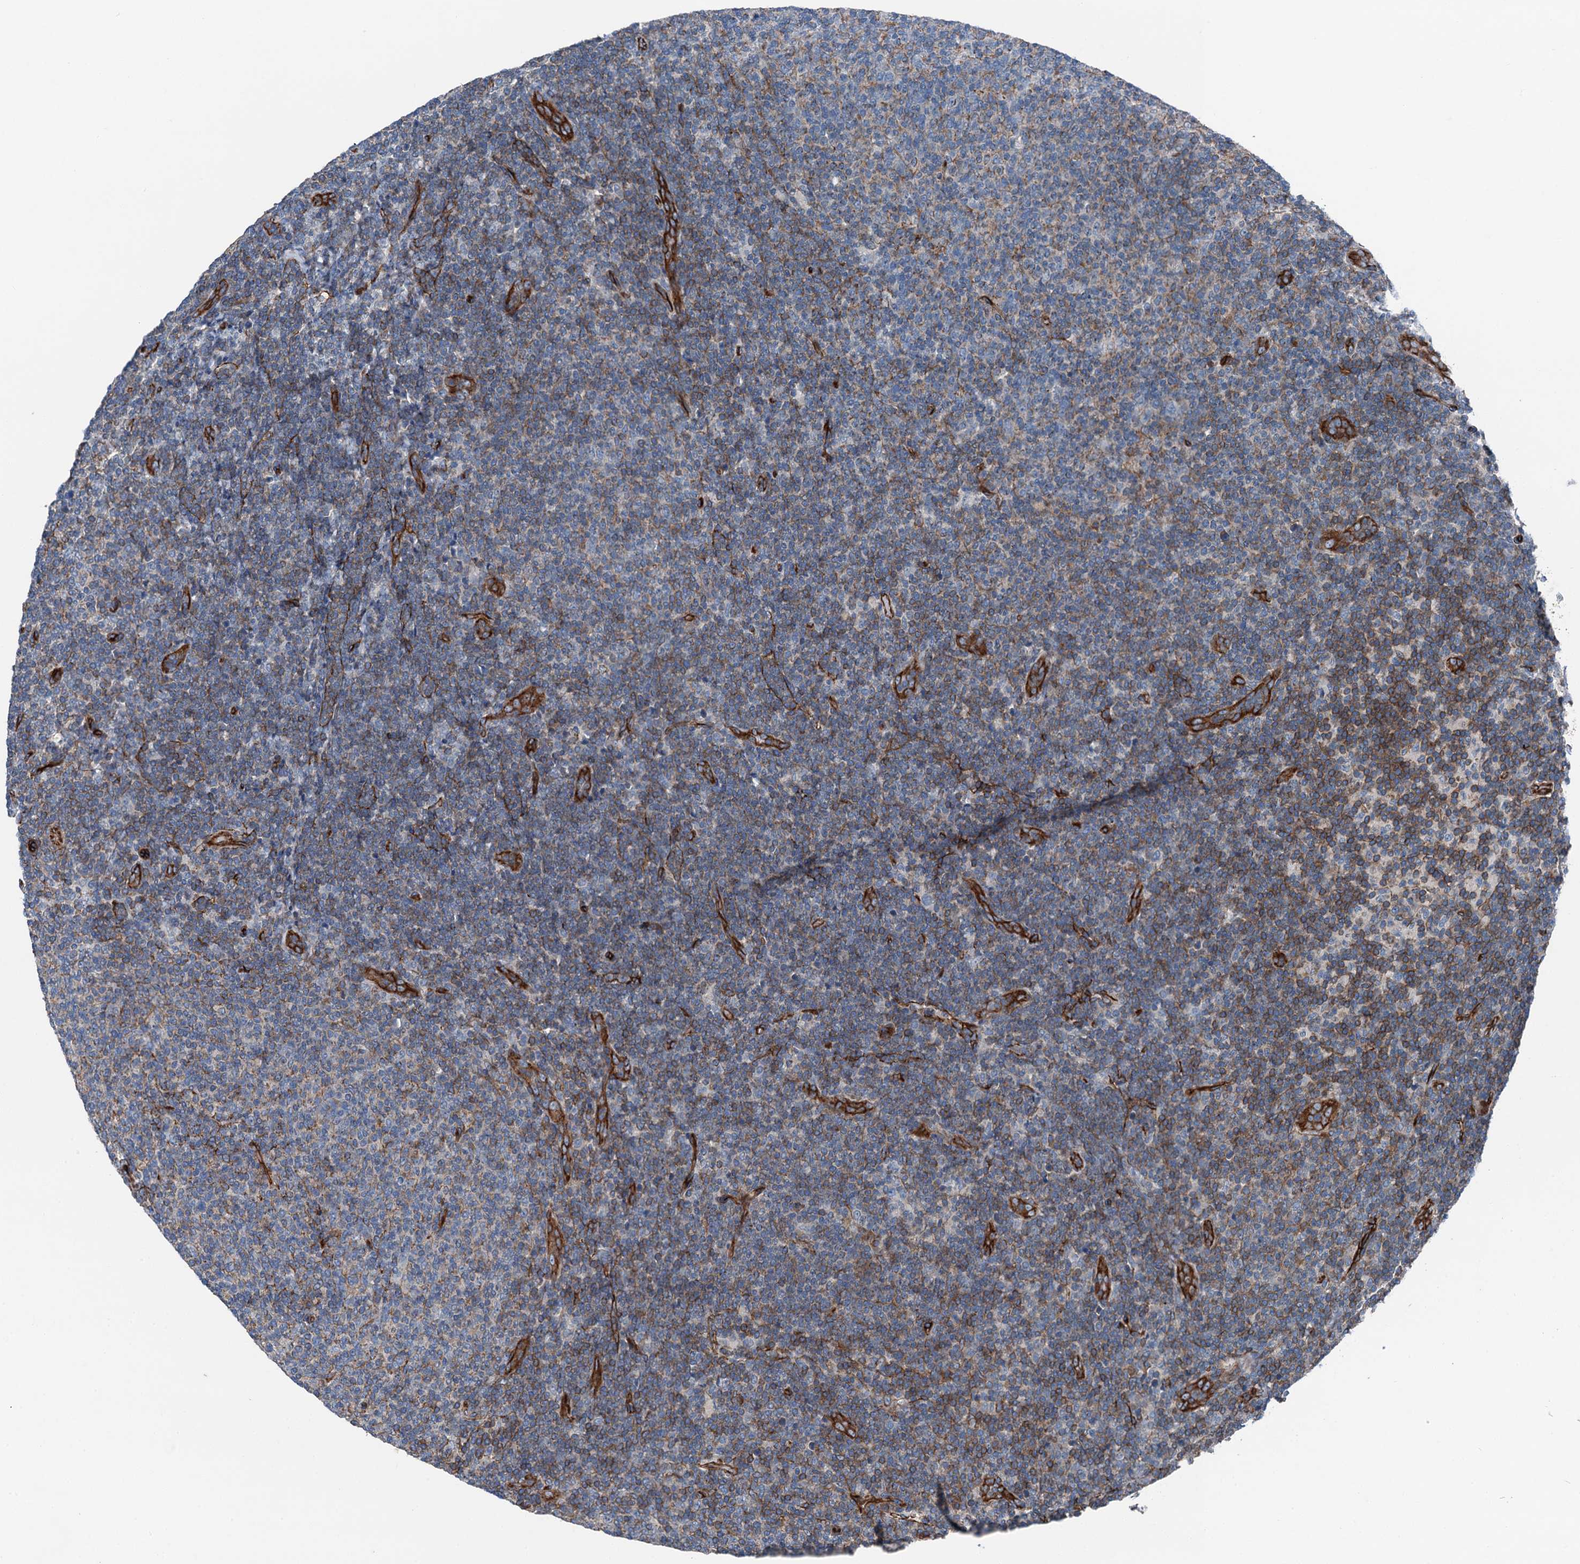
{"staining": {"intensity": "moderate", "quantity": "<25%", "location": "cytoplasmic/membranous"}, "tissue": "lymphoma", "cell_type": "Tumor cells", "image_type": "cancer", "snomed": [{"axis": "morphology", "description": "Malignant lymphoma, non-Hodgkin's type, Low grade"}, {"axis": "topography", "description": "Lymph node"}], "caption": "This is a micrograph of IHC staining of low-grade malignant lymphoma, non-Hodgkin's type, which shows moderate positivity in the cytoplasmic/membranous of tumor cells.", "gene": "NMRAL1", "patient": {"sex": "male", "age": 66}}